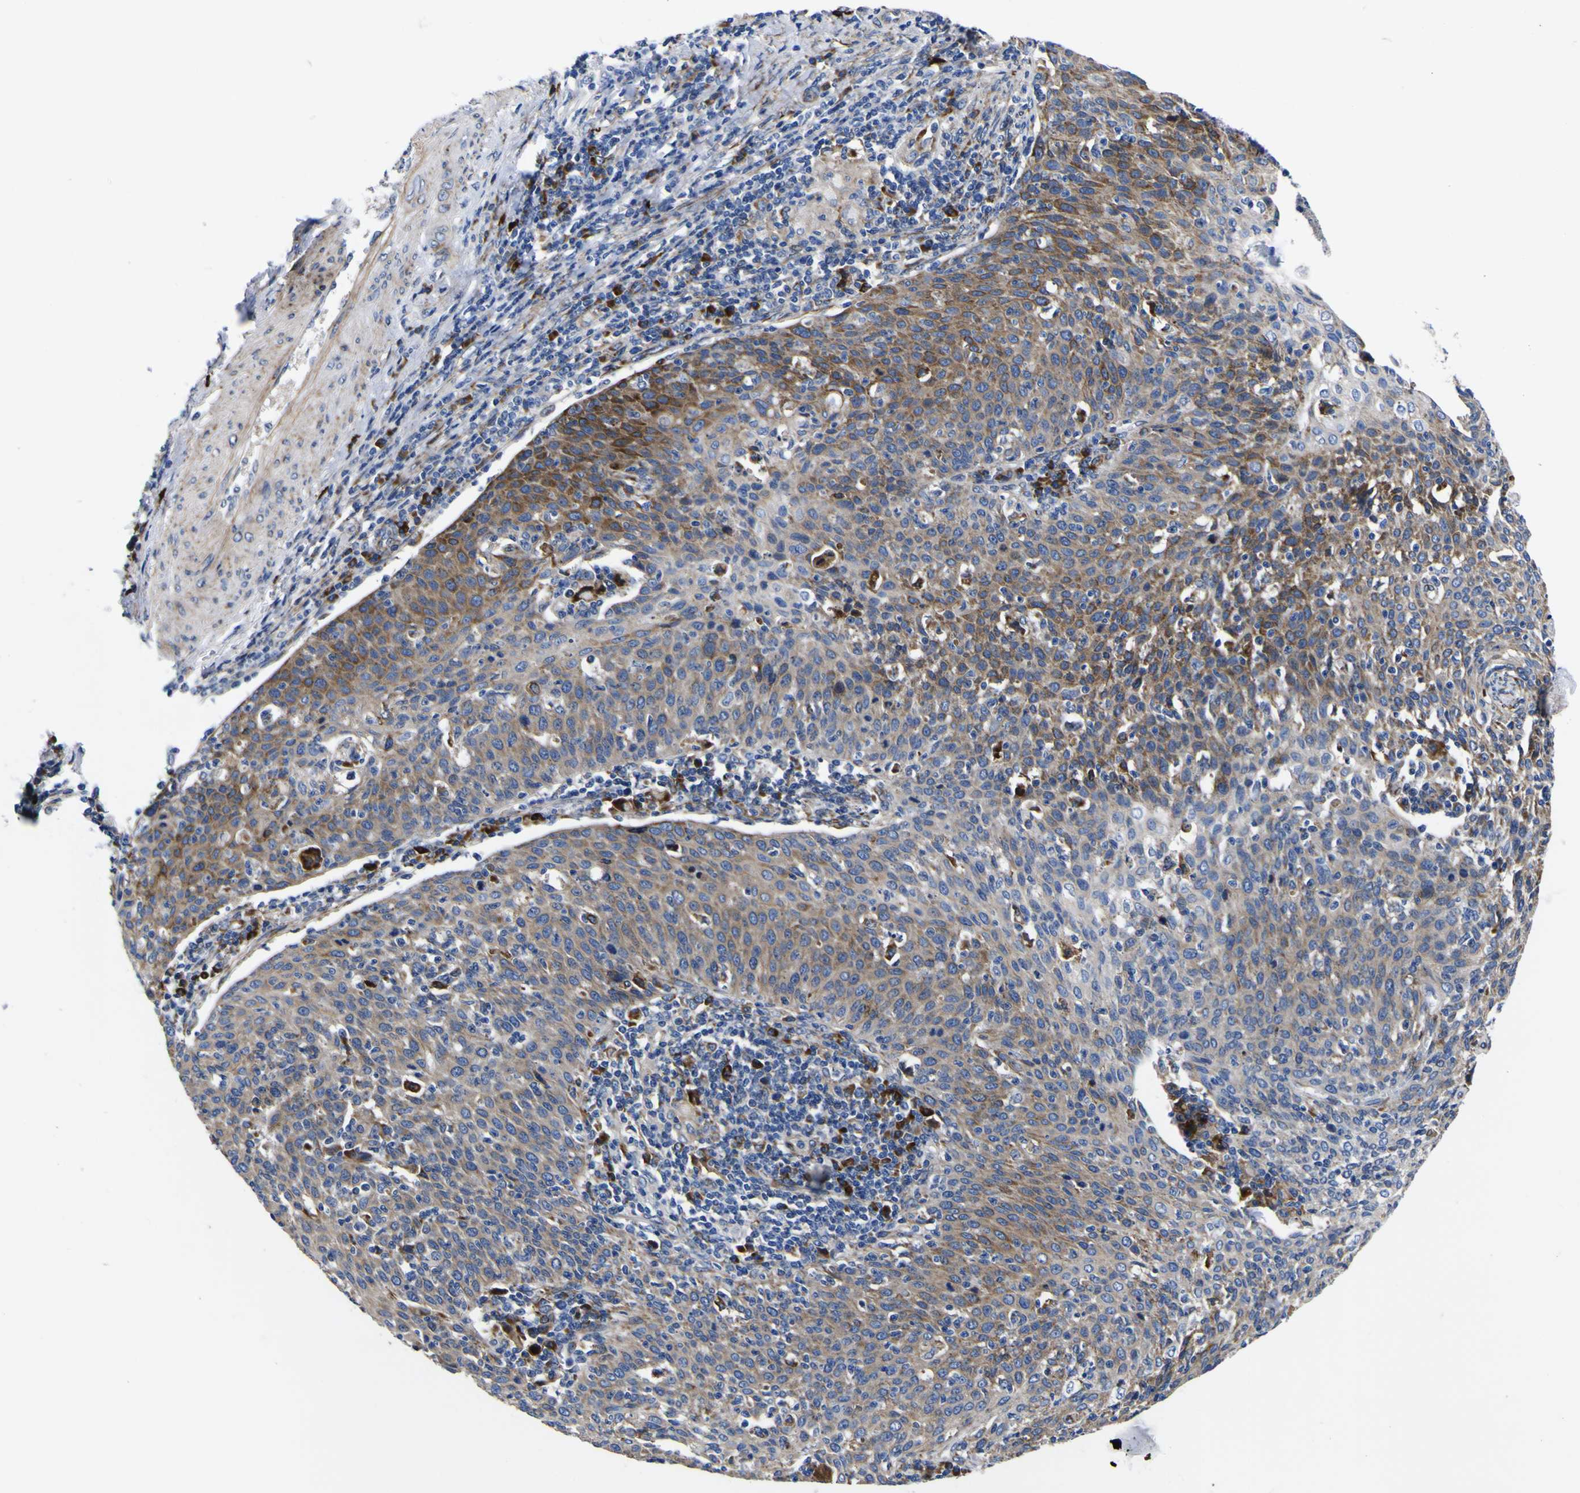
{"staining": {"intensity": "weak", "quantity": ">75%", "location": "cytoplasmic/membranous"}, "tissue": "cervical cancer", "cell_type": "Tumor cells", "image_type": "cancer", "snomed": [{"axis": "morphology", "description": "Squamous cell carcinoma, NOS"}, {"axis": "topography", "description": "Cervix"}], "caption": "The photomicrograph reveals immunohistochemical staining of squamous cell carcinoma (cervical). There is weak cytoplasmic/membranous staining is present in approximately >75% of tumor cells.", "gene": "SCD", "patient": {"sex": "female", "age": 38}}